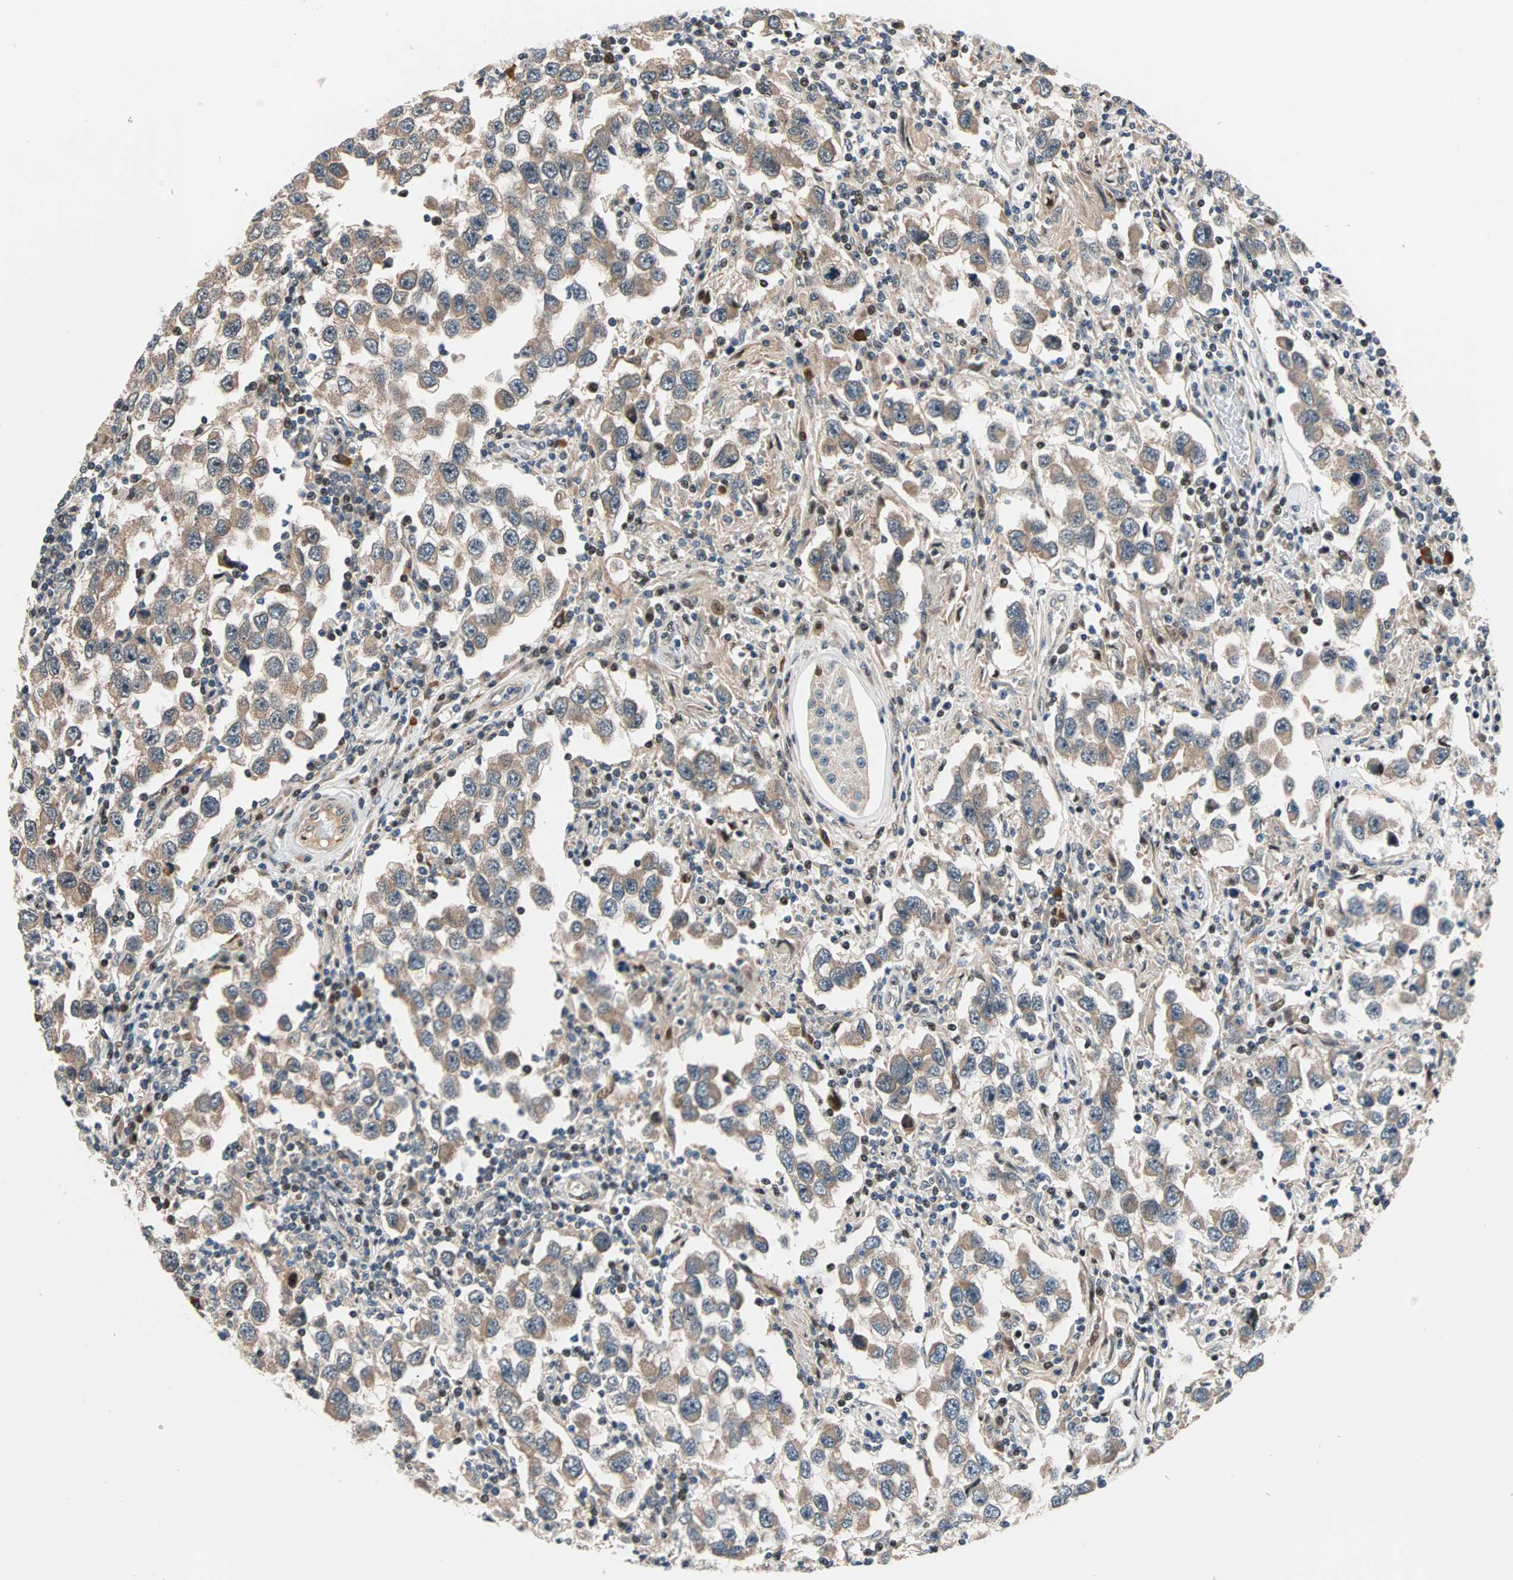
{"staining": {"intensity": "weak", "quantity": ">75%", "location": "cytoplasmic/membranous"}, "tissue": "testis cancer", "cell_type": "Tumor cells", "image_type": "cancer", "snomed": [{"axis": "morphology", "description": "Carcinoma, Embryonal, NOS"}, {"axis": "topography", "description": "Testis"}], "caption": "Testis cancer (embryonal carcinoma) stained with immunohistochemistry reveals weak cytoplasmic/membranous staining in about >75% of tumor cells.", "gene": "HECW1", "patient": {"sex": "male", "age": 21}}